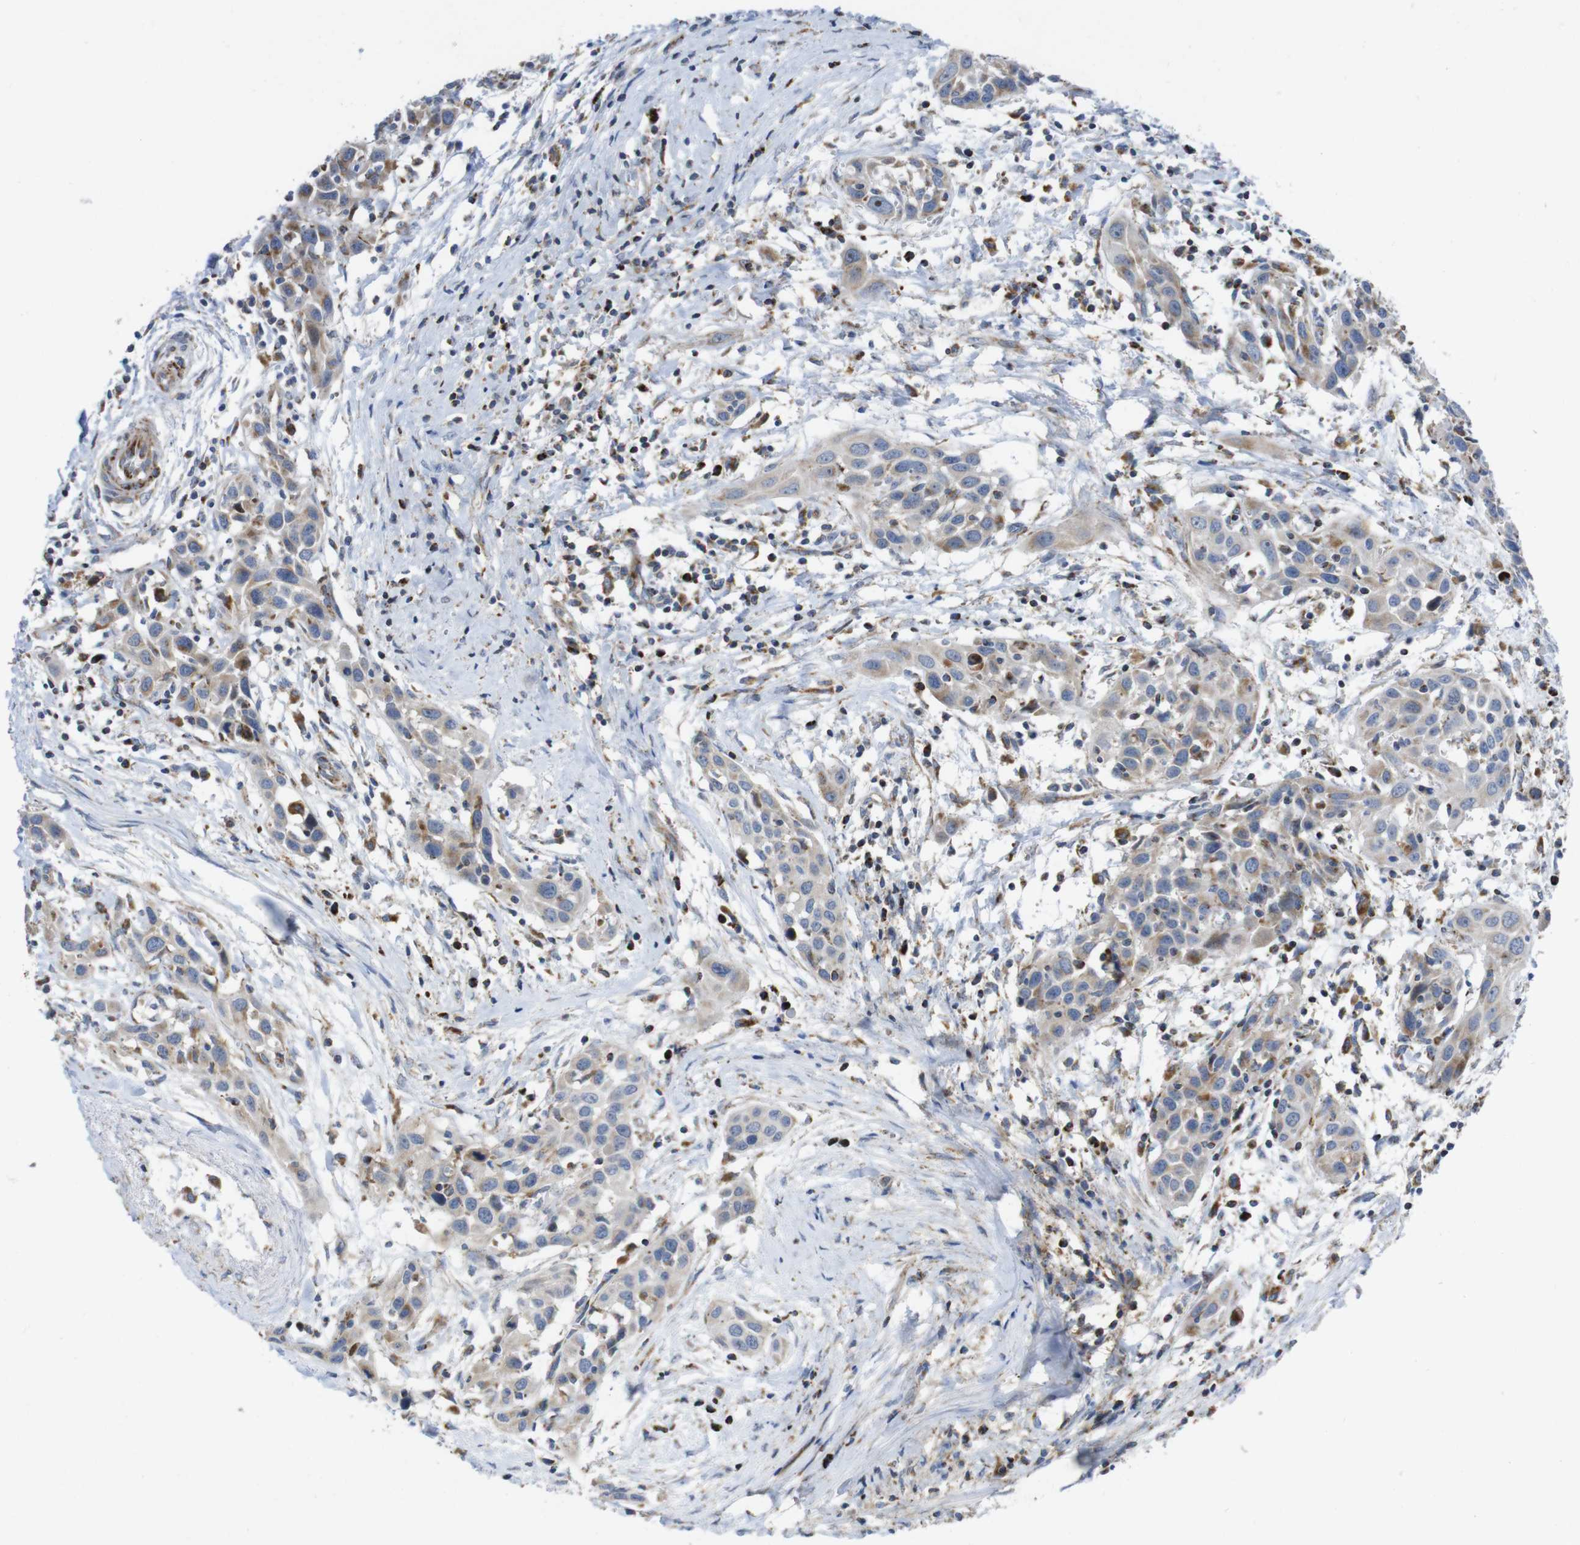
{"staining": {"intensity": "moderate", "quantity": "25%-75%", "location": "cytoplasmic/membranous"}, "tissue": "head and neck cancer", "cell_type": "Tumor cells", "image_type": "cancer", "snomed": [{"axis": "morphology", "description": "Squamous cell carcinoma, NOS"}, {"axis": "topography", "description": "Oral tissue"}, {"axis": "topography", "description": "Head-Neck"}], "caption": "There is medium levels of moderate cytoplasmic/membranous positivity in tumor cells of head and neck squamous cell carcinoma, as demonstrated by immunohistochemical staining (brown color).", "gene": "TMEM192", "patient": {"sex": "female", "age": 50}}